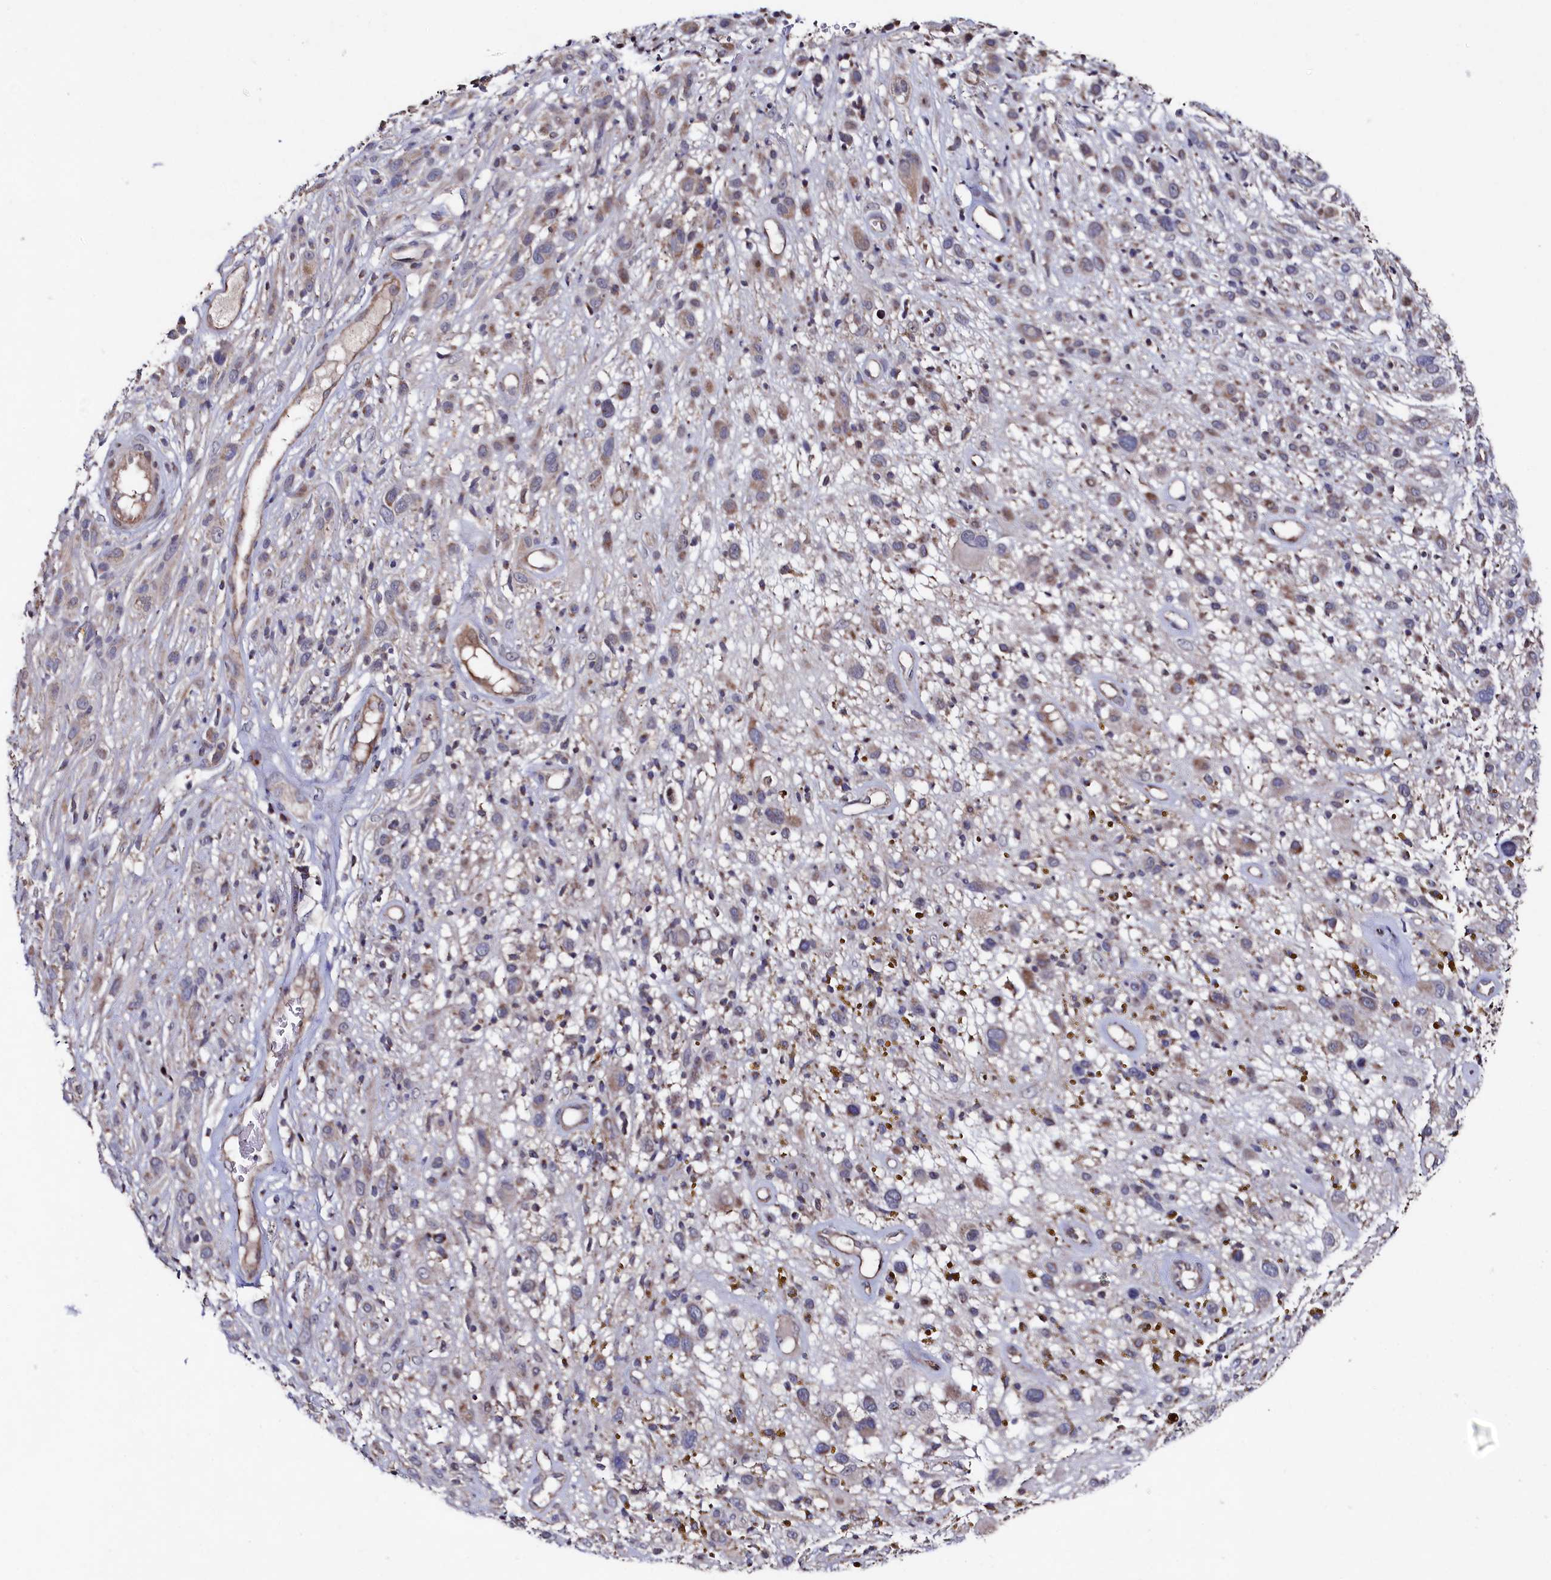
{"staining": {"intensity": "moderate", "quantity": "<25%", "location": "cytoplasmic/membranous"}, "tissue": "melanoma", "cell_type": "Tumor cells", "image_type": "cancer", "snomed": [{"axis": "morphology", "description": "Malignant melanoma, NOS"}, {"axis": "topography", "description": "Skin of trunk"}], "caption": "A brown stain shows moderate cytoplasmic/membranous expression of a protein in malignant melanoma tumor cells.", "gene": "SUPV3L1", "patient": {"sex": "male", "age": 71}}